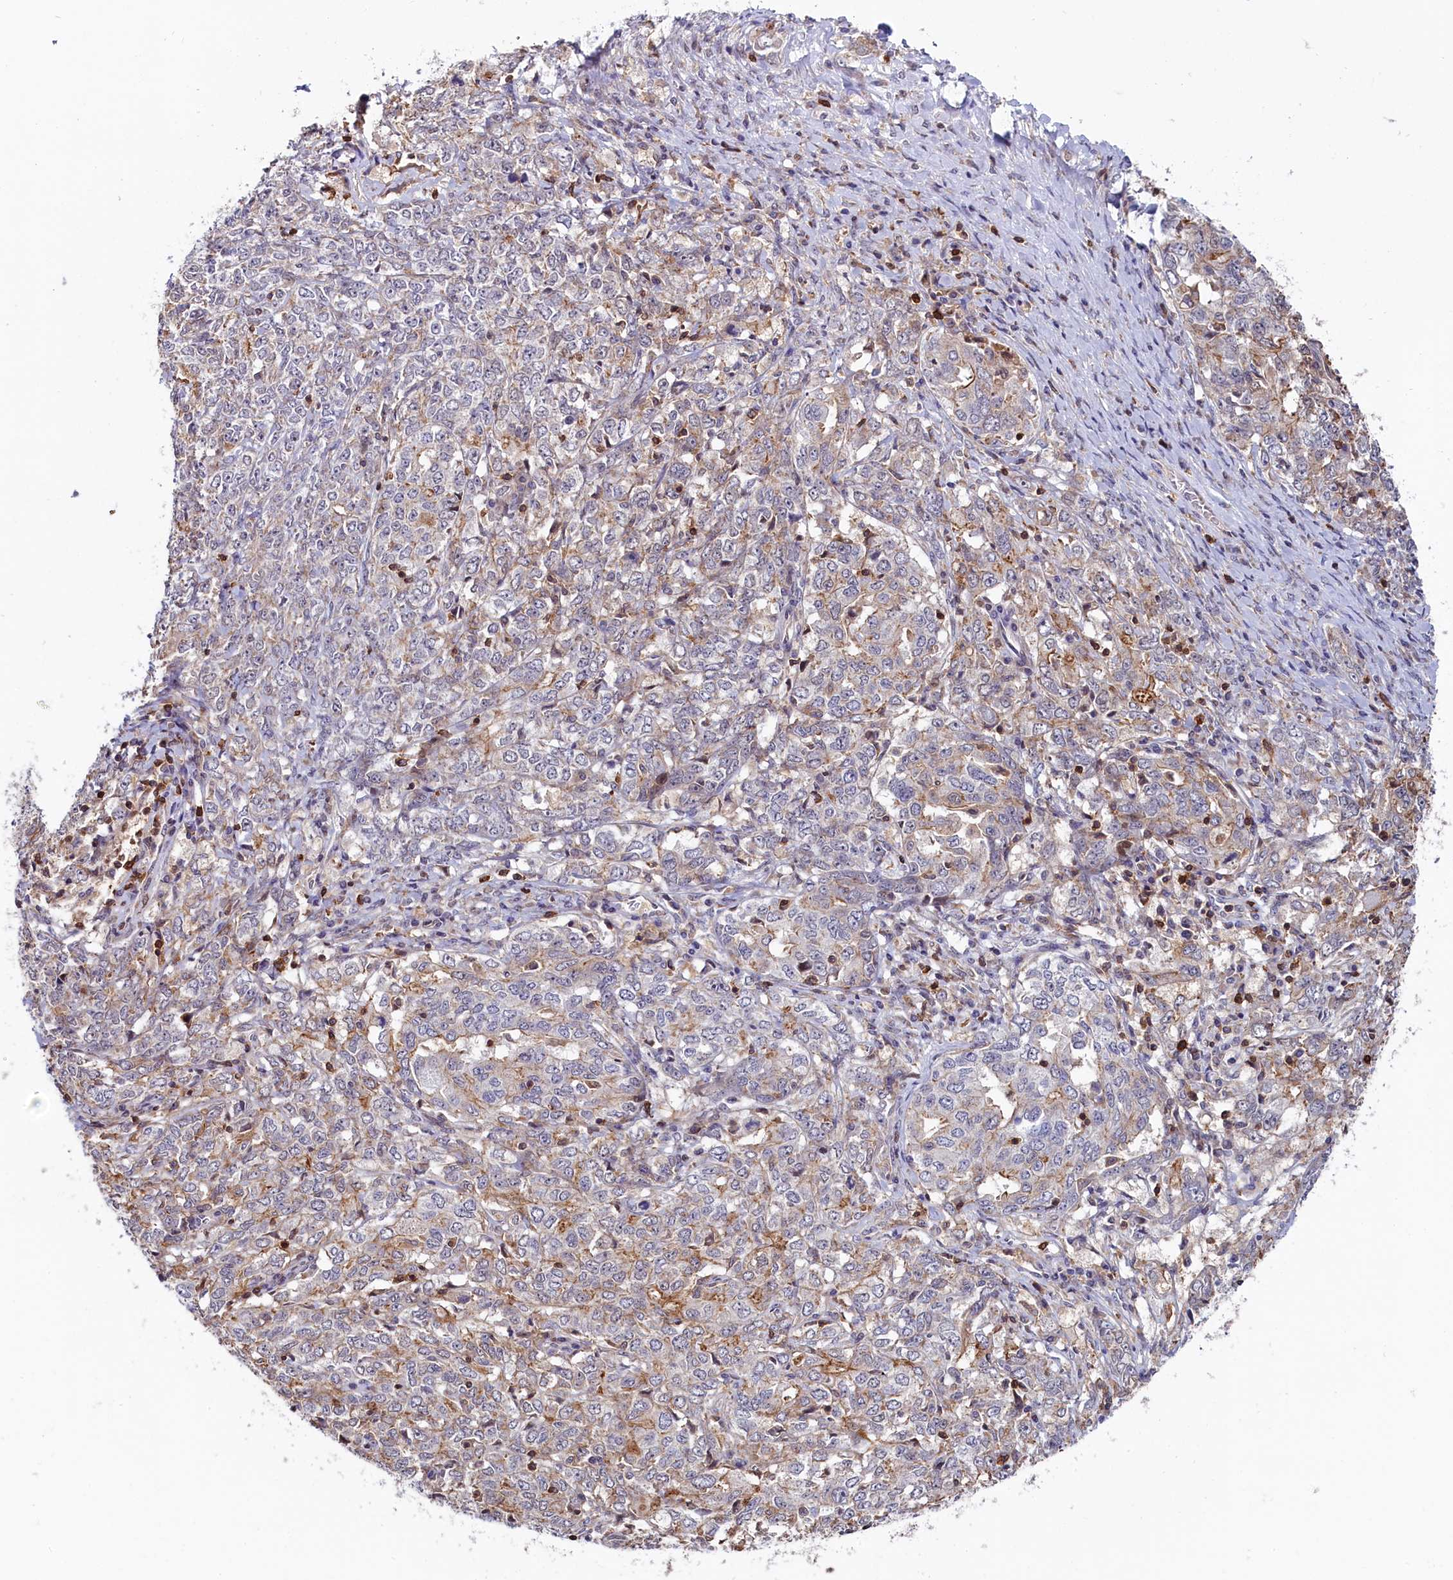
{"staining": {"intensity": "moderate", "quantity": "25%-75%", "location": "cytoplasmic/membranous"}, "tissue": "ovarian cancer", "cell_type": "Tumor cells", "image_type": "cancer", "snomed": [{"axis": "morphology", "description": "Carcinoma, endometroid"}, {"axis": "topography", "description": "Ovary"}], "caption": "DAB immunohistochemical staining of human ovarian cancer reveals moderate cytoplasmic/membranous protein positivity in approximately 25%-75% of tumor cells.", "gene": "CIAPIN1", "patient": {"sex": "female", "age": 62}}